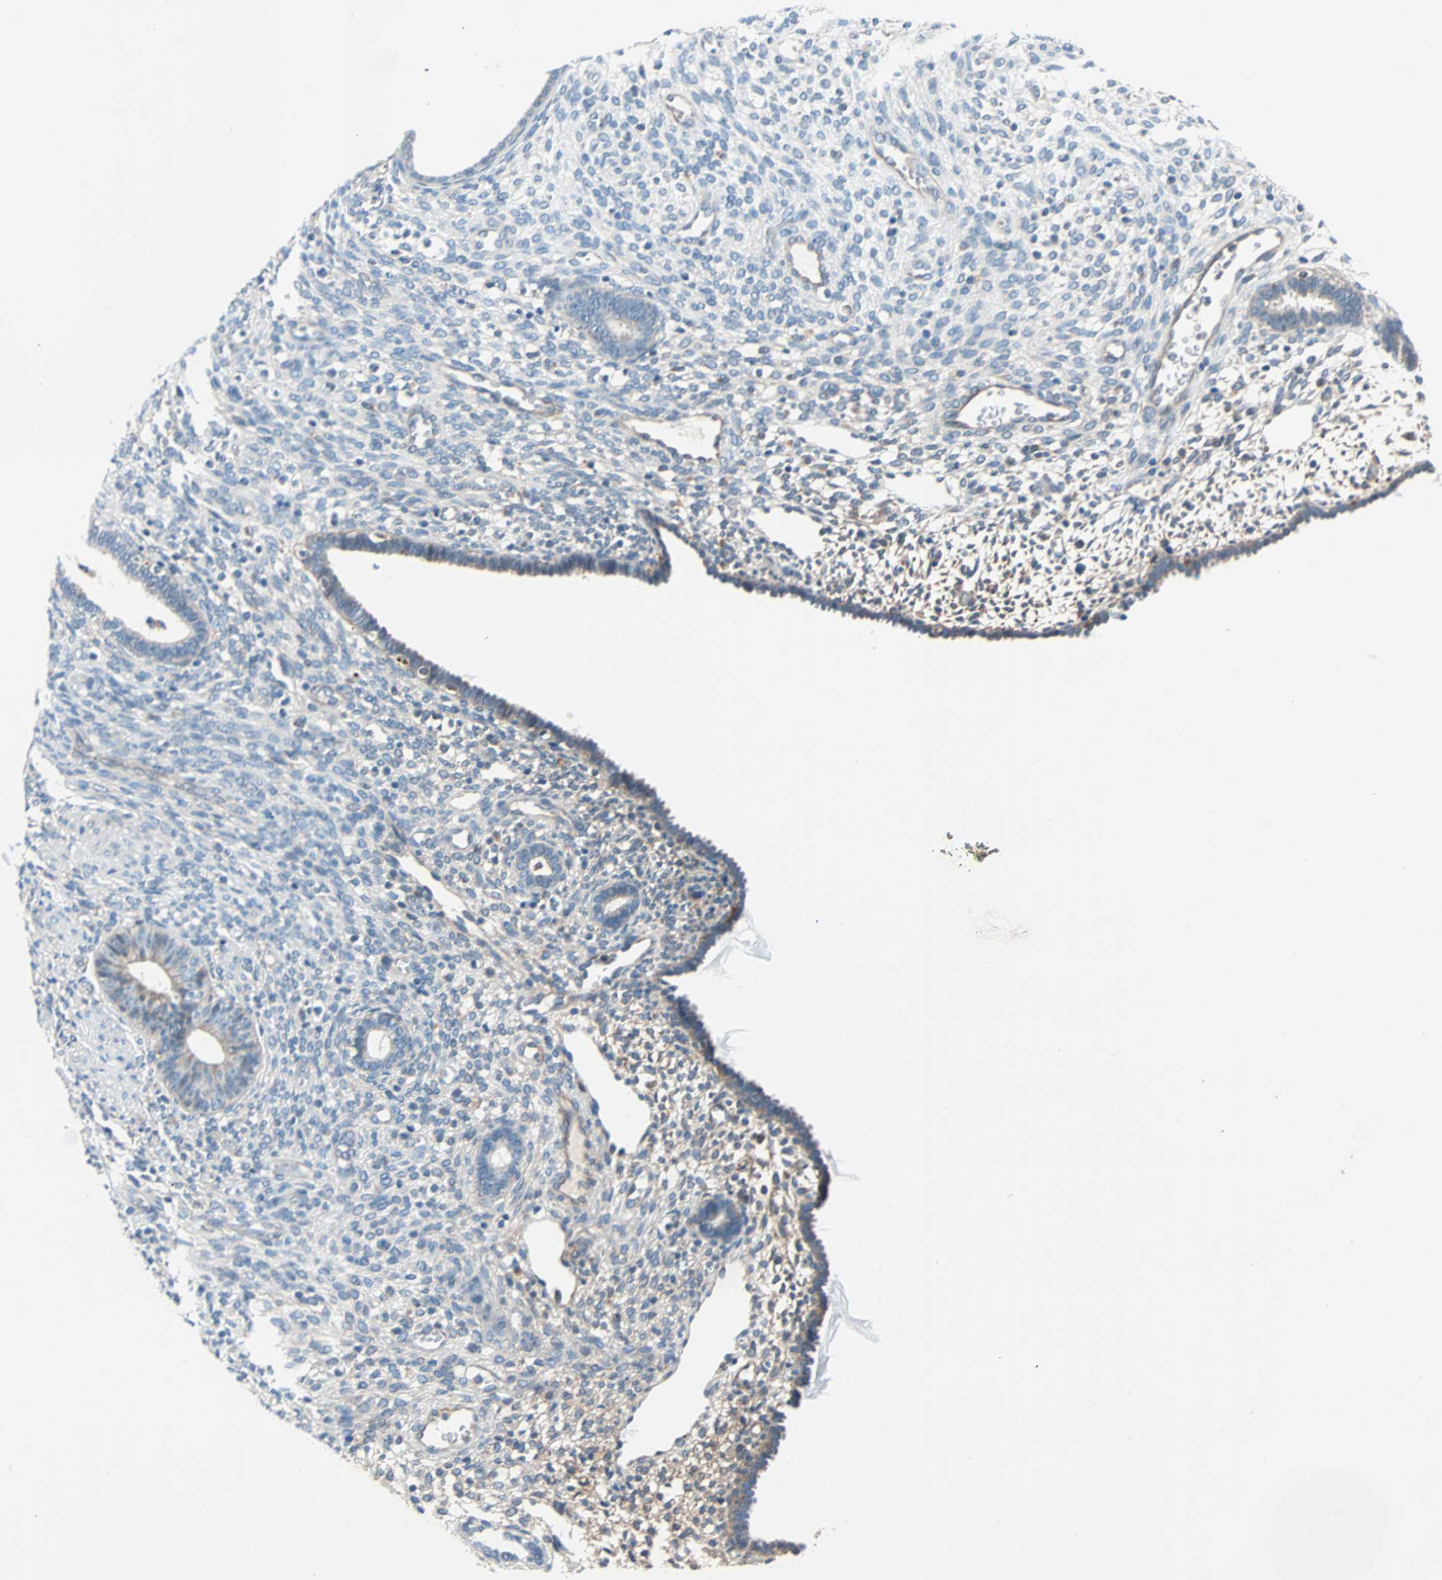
{"staining": {"intensity": "weak", "quantity": "<25%", "location": "cytoplasmic/membranous"}, "tissue": "endometrium", "cell_type": "Cells in endometrial stroma", "image_type": "normal", "snomed": [{"axis": "morphology", "description": "Normal tissue, NOS"}, {"axis": "topography", "description": "Endometrium"}], "caption": "DAB (3,3'-diaminobenzidine) immunohistochemical staining of normal human endometrium reveals no significant staining in cells in endometrial stroma. (Stains: DAB (3,3'-diaminobenzidine) IHC with hematoxylin counter stain, Microscopy: brightfield microscopy at high magnification).", "gene": "PHYH", "patient": {"sex": "female", "age": 72}}